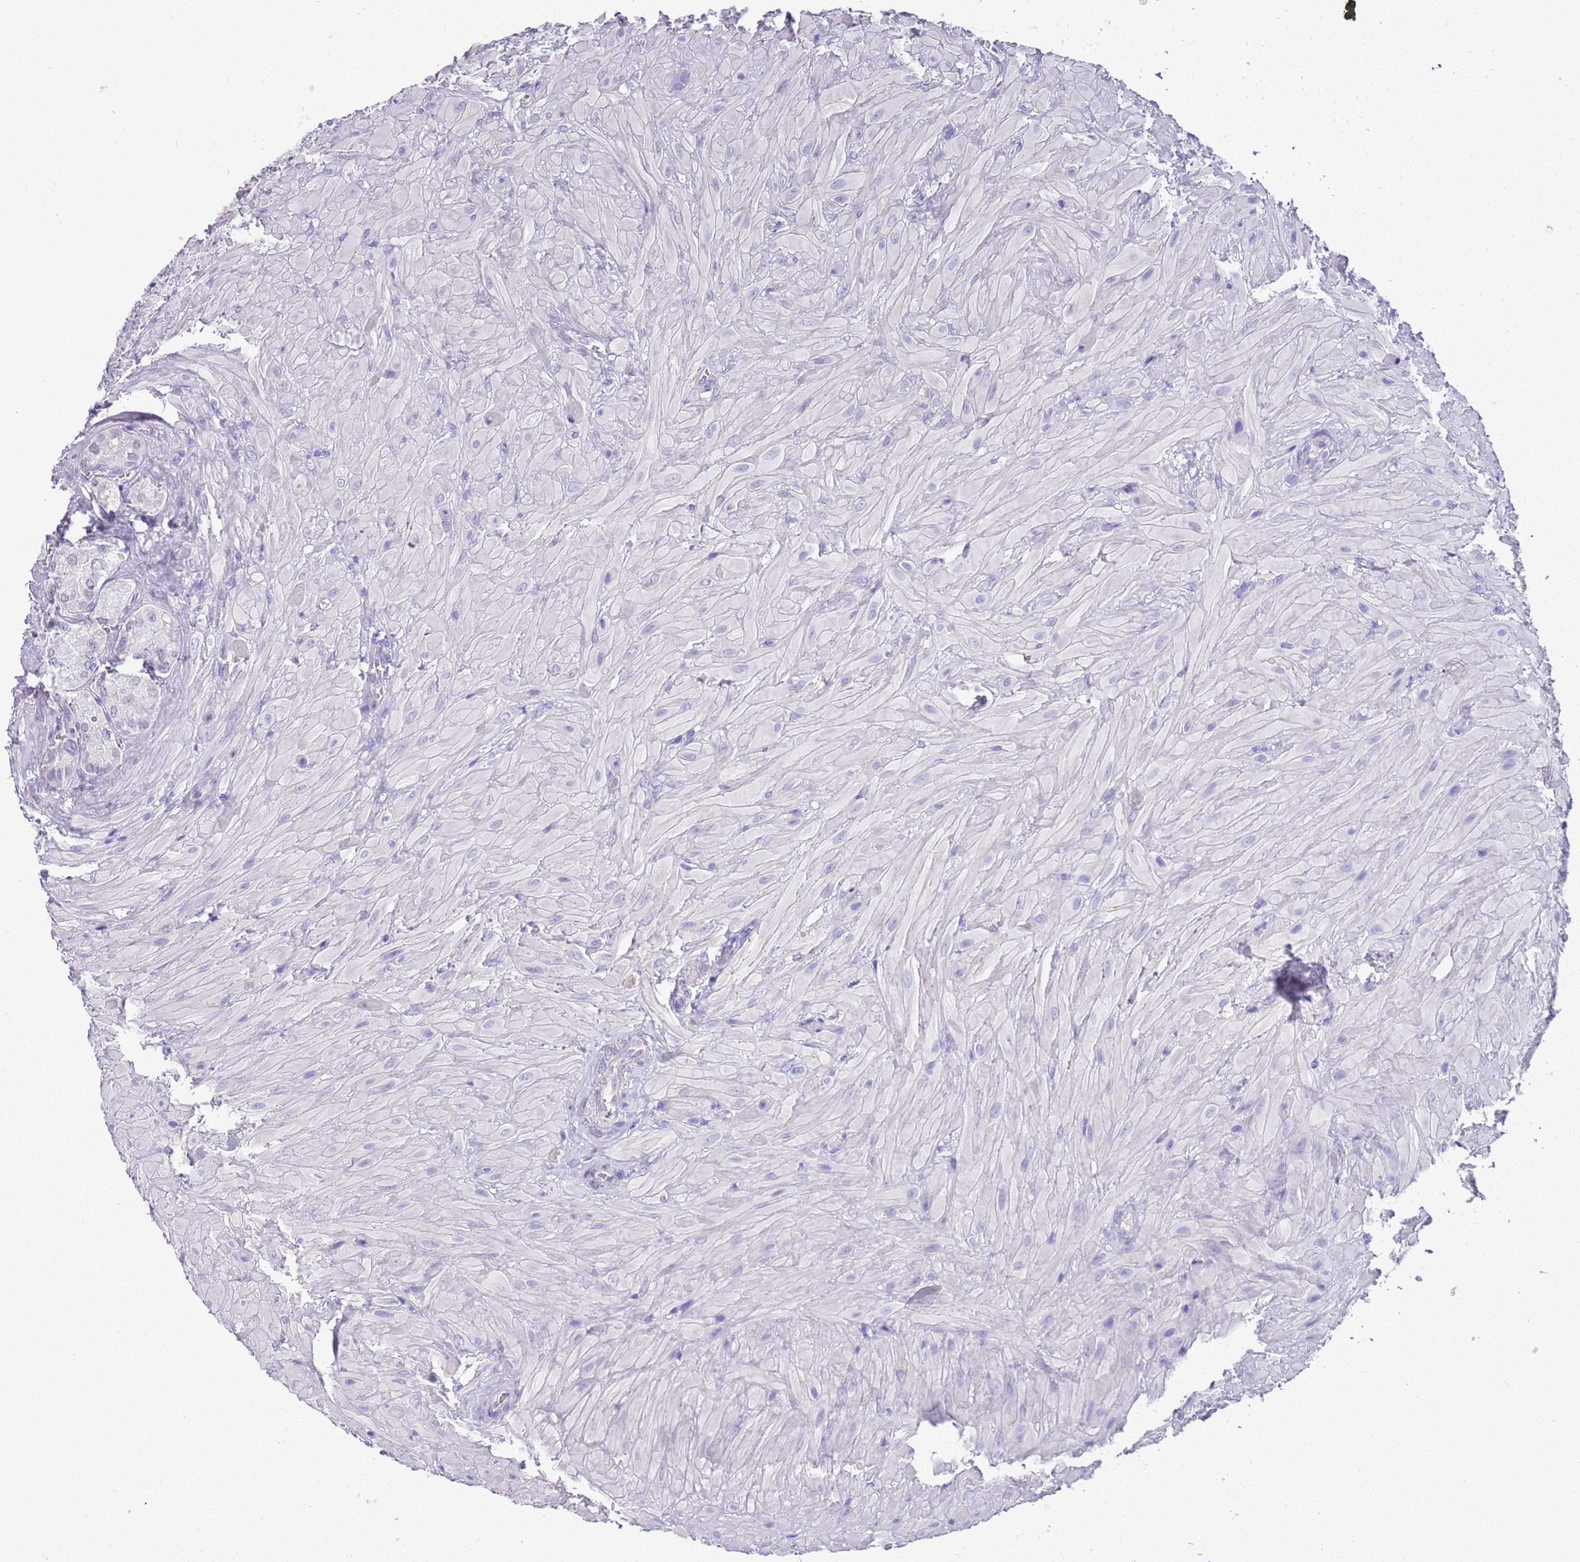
{"staining": {"intensity": "negative", "quantity": "none", "location": "none"}, "tissue": "seminal vesicle", "cell_type": "Glandular cells", "image_type": "normal", "snomed": [{"axis": "morphology", "description": "Normal tissue, NOS"}, {"axis": "topography", "description": "Seminal veicle"}], "caption": "The image demonstrates no significant positivity in glandular cells of seminal vesicle. Nuclei are stained in blue.", "gene": "CTRC", "patient": {"sex": "male", "age": 62}}